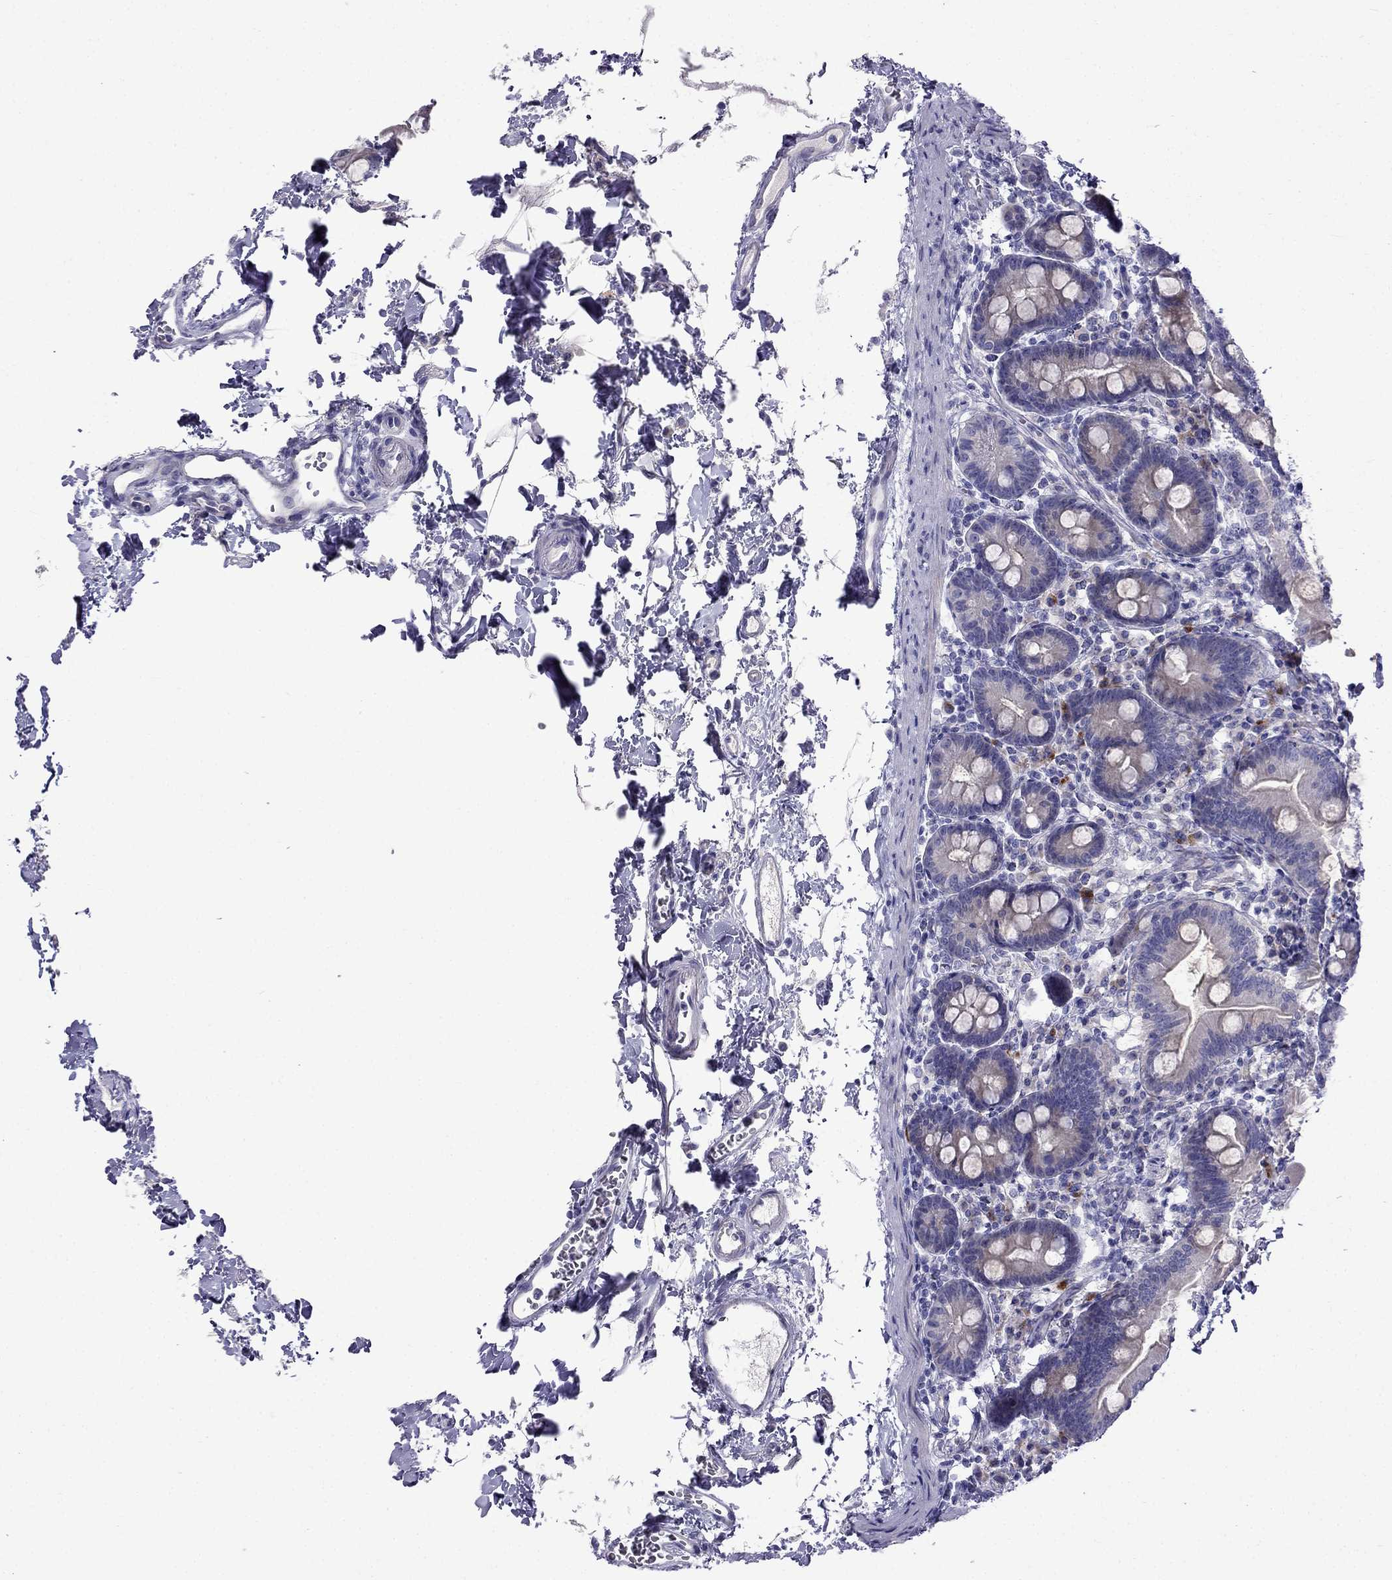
{"staining": {"intensity": "negative", "quantity": "none", "location": "none"}, "tissue": "small intestine", "cell_type": "Glandular cells", "image_type": "normal", "snomed": [{"axis": "morphology", "description": "Normal tissue, NOS"}, {"axis": "topography", "description": "Small intestine"}], "caption": "Immunohistochemistry photomicrograph of normal small intestine: small intestine stained with DAB (3,3'-diaminobenzidine) demonstrates no significant protein positivity in glandular cells. (DAB immunohistochemistry with hematoxylin counter stain).", "gene": "PATE1", "patient": {"sex": "female", "age": 44}}